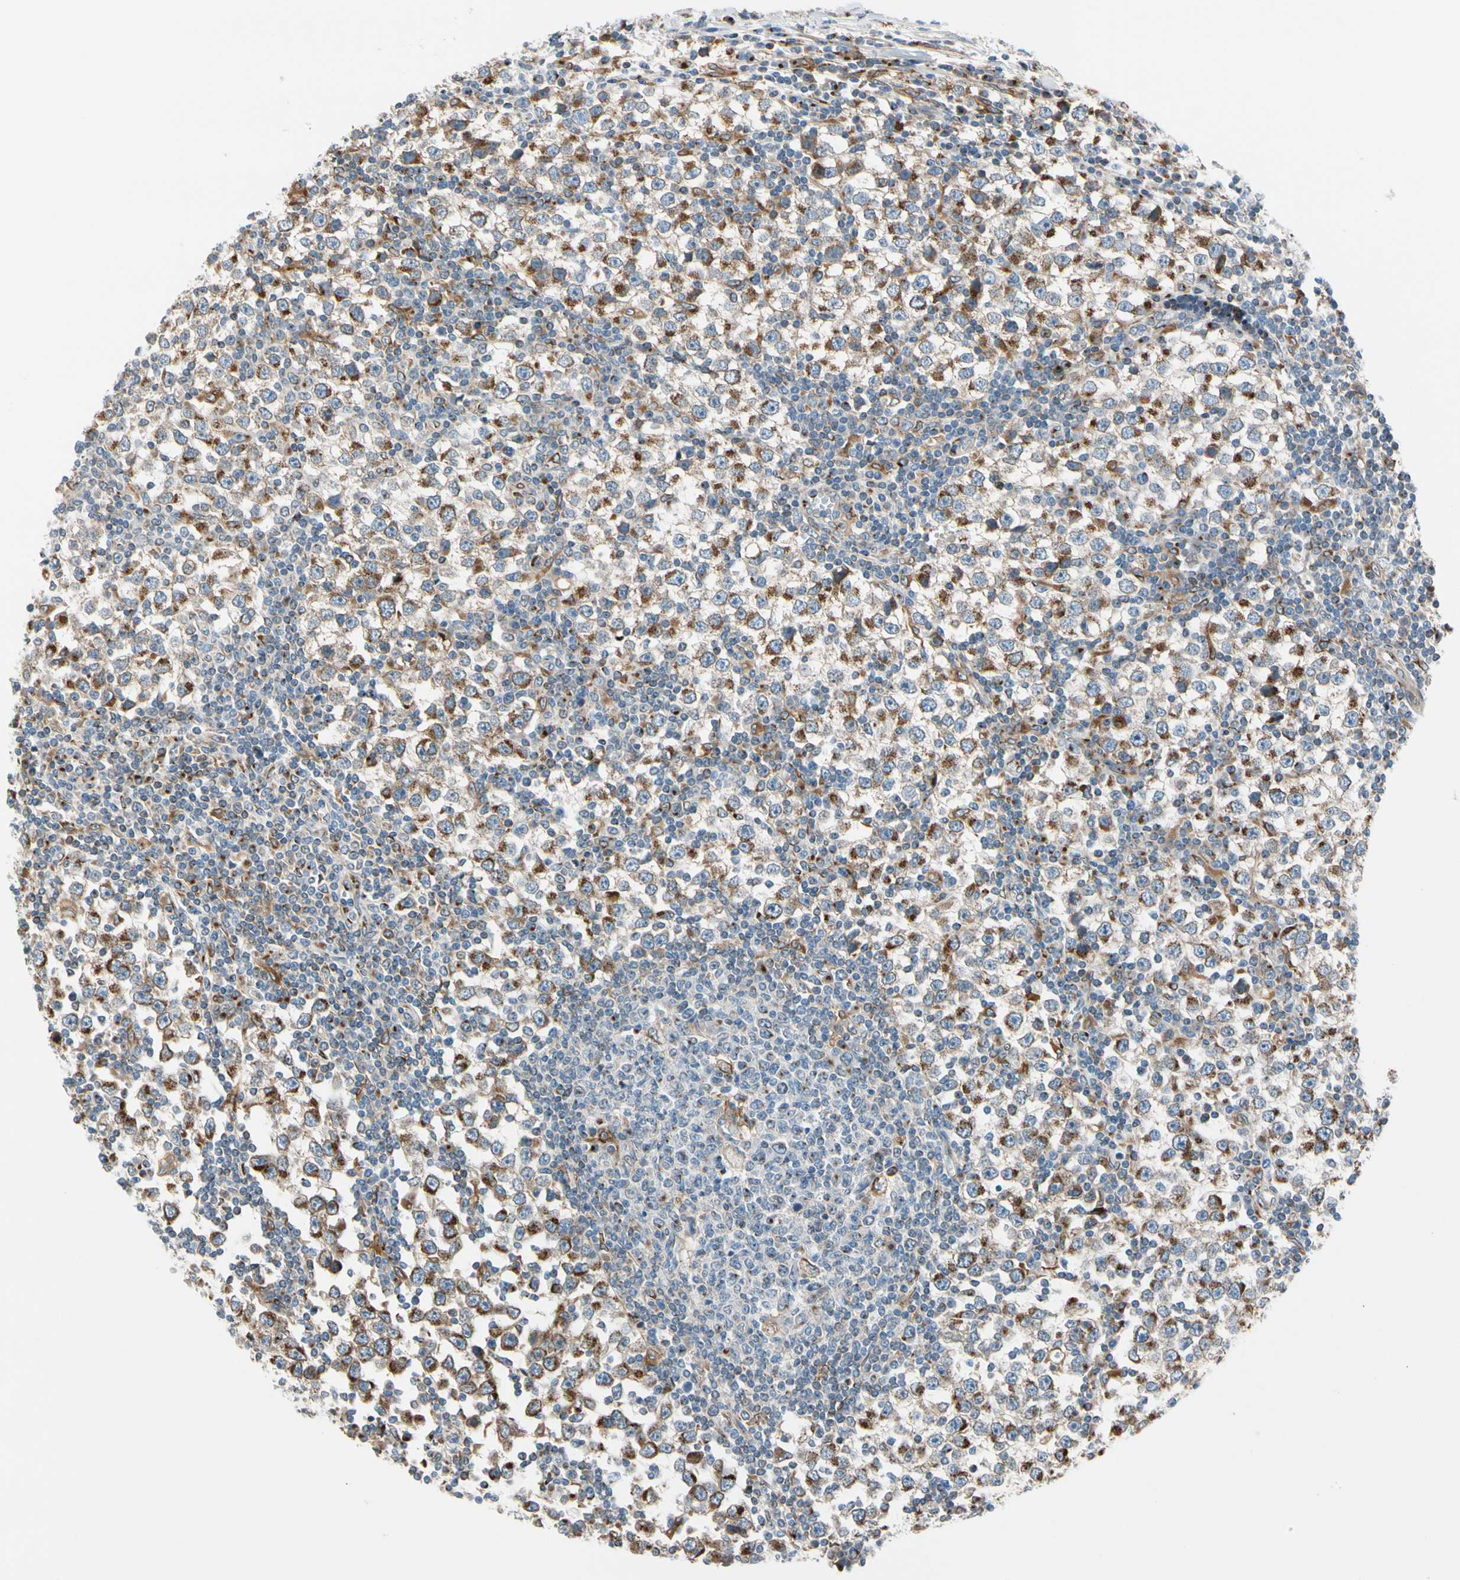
{"staining": {"intensity": "strong", "quantity": ">75%", "location": "cytoplasmic/membranous"}, "tissue": "testis cancer", "cell_type": "Tumor cells", "image_type": "cancer", "snomed": [{"axis": "morphology", "description": "Seminoma, NOS"}, {"axis": "topography", "description": "Testis"}], "caption": "Strong cytoplasmic/membranous protein positivity is seen in about >75% of tumor cells in testis cancer. Using DAB (3,3'-diaminobenzidine) (brown) and hematoxylin (blue) stains, captured at high magnification using brightfield microscopy.", "gene": "NUCB1", "patient": {"sex": "male", "age": 65}}